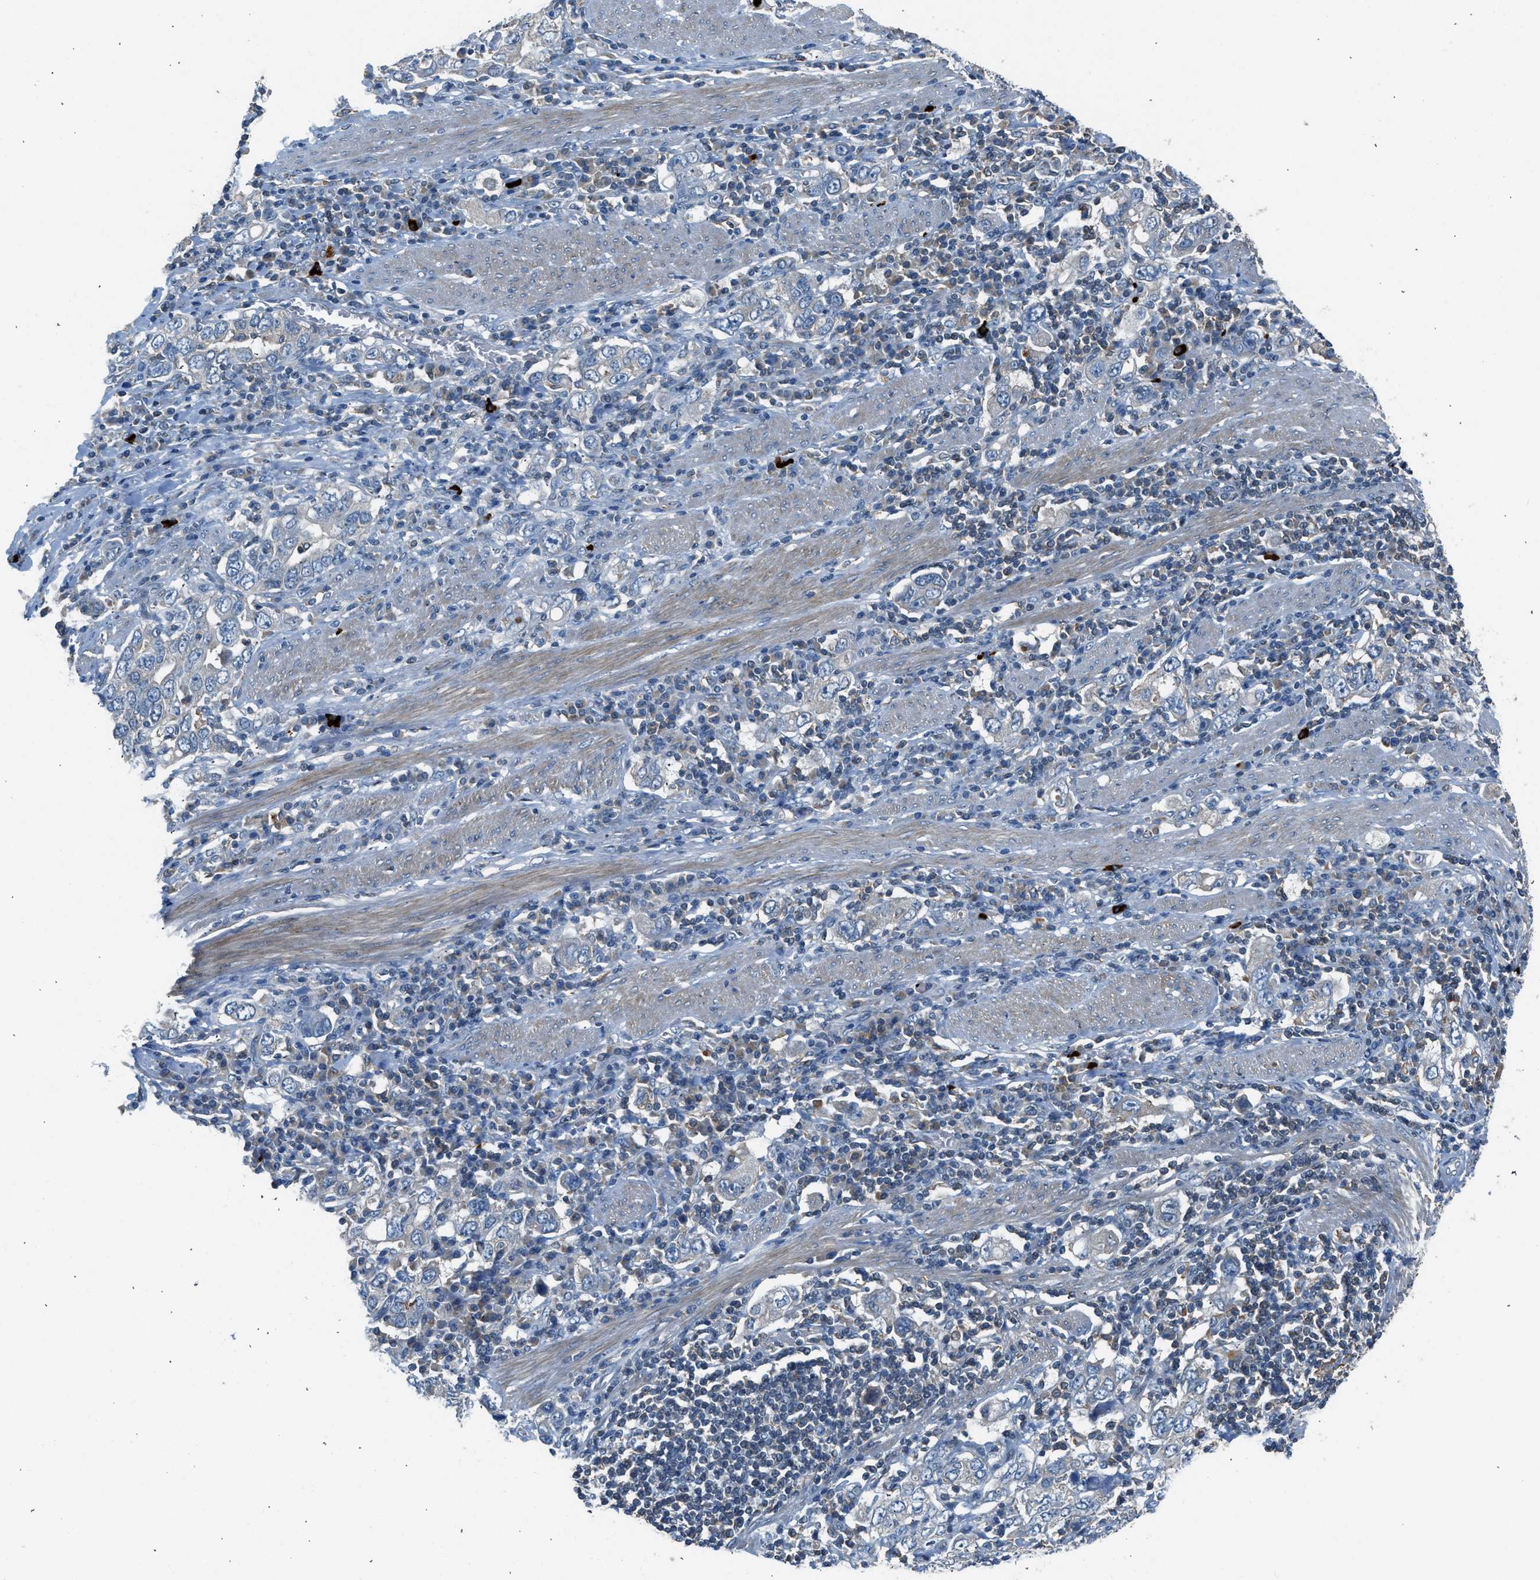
{"staining": {"intensity": "negative", "quantity": "none", "location": "none"}, "tissue": "stomach cancer", "cell_type": "Tumor cells", "image_type": "cancer", "snomed": [{"axis": "morphology", "description": "Adenocarcinoma, NOS"}, {"axis": "topography", "description": "Stomach, upper"}], "caption": "Human stomach cancer stained for a protein using immunohistochemistry (IHC) shows no expression in tumor cells.", "gene": "LMLN", "patient": {"sex": "male", "age": 62}}